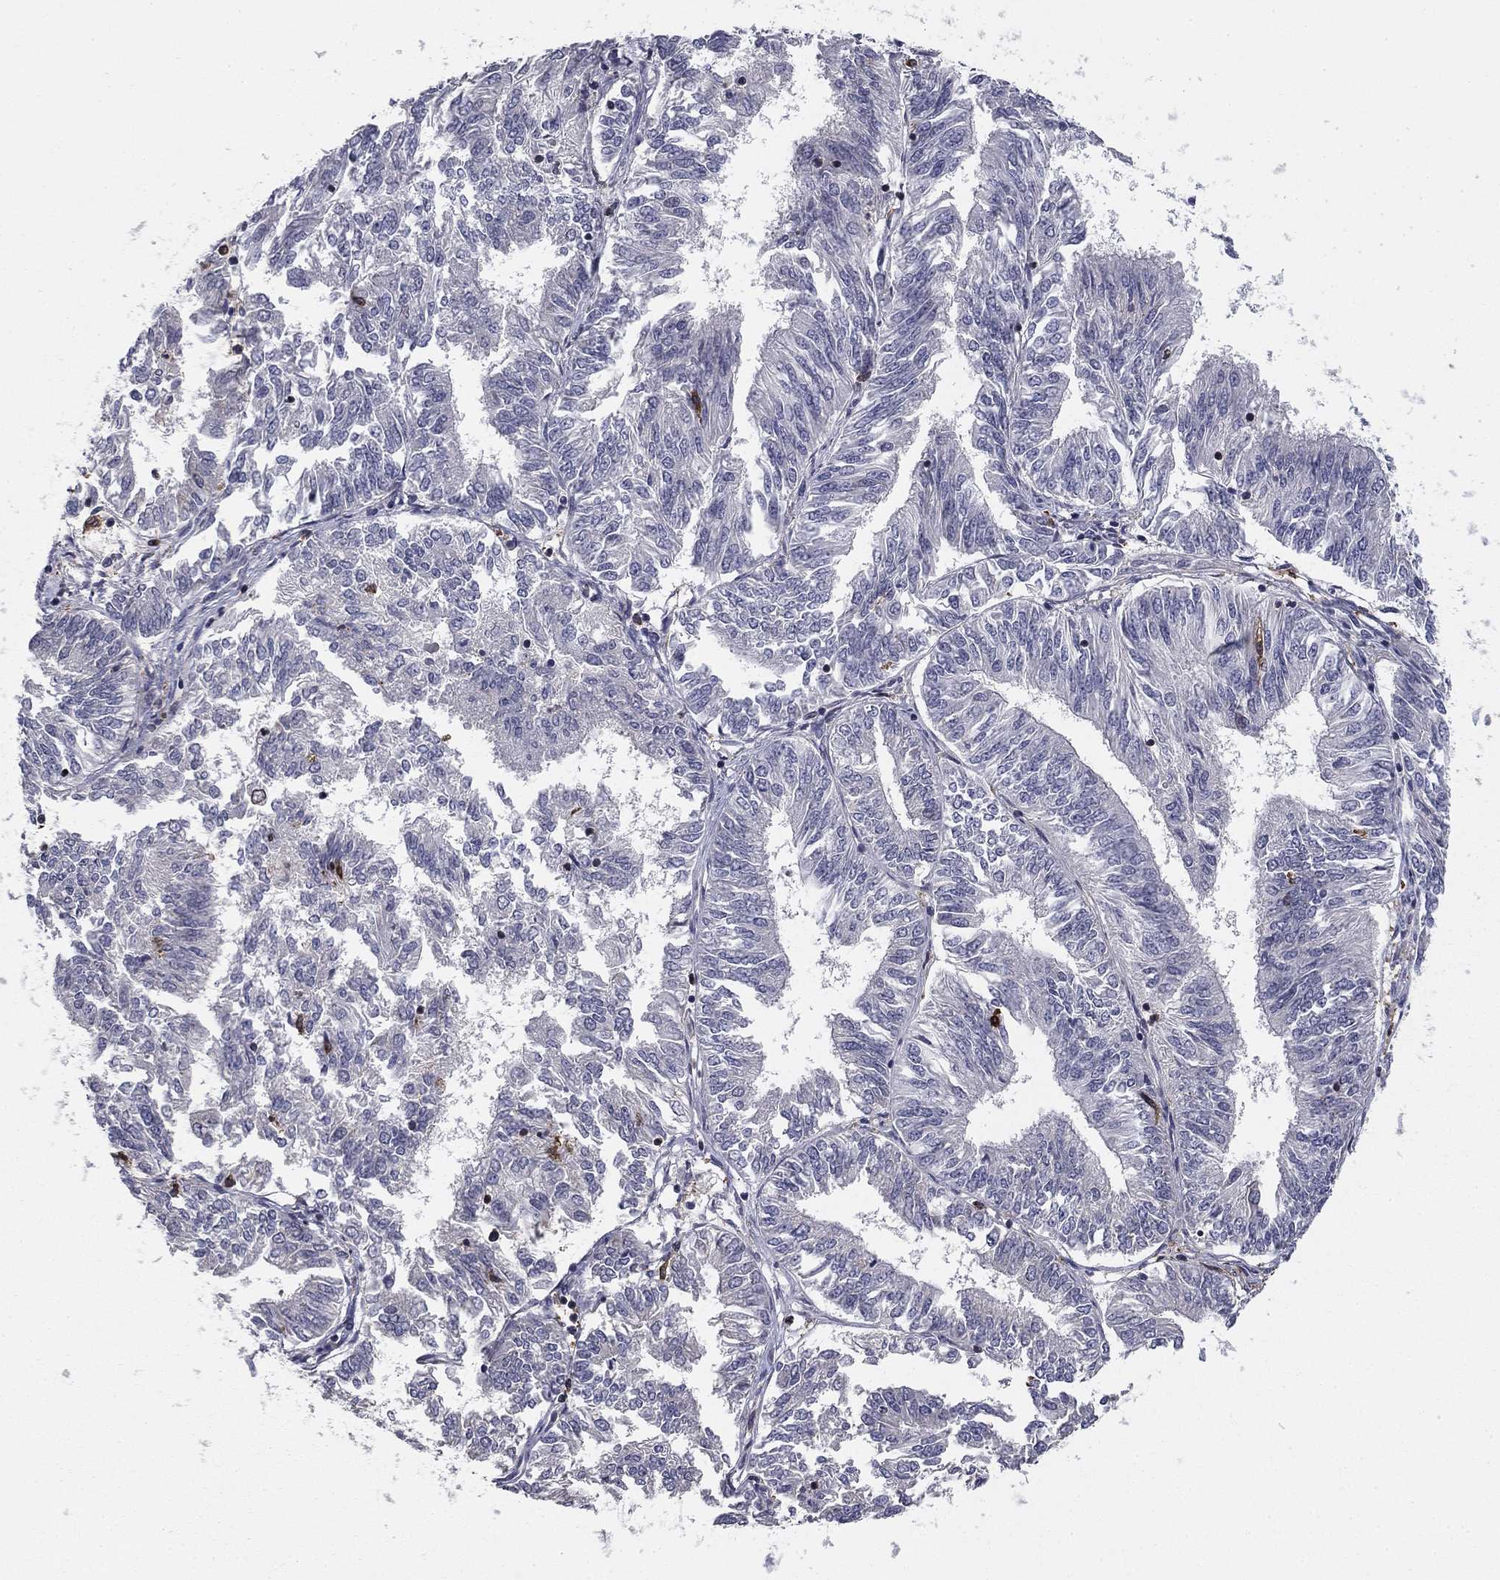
{"staining": {"intensity": "negative", "quantity": "none", "location": "none"}, "tissue": "endometrial cancer", "cell_type": "Tumor cells", "image_type": "cancer", "snomed": [{"axis": "morphology", "description": "Adenocarcinoma, NOS"}, {"axis": "topography", "description": "Endometrium"}], "caption": "DAB immunohistochemical staining of adenocarcinoma (endometrial) displays no significant staining in tumor cells.", "gene": "PLCB2", "patient": {"sex": "female", "age": 58}}